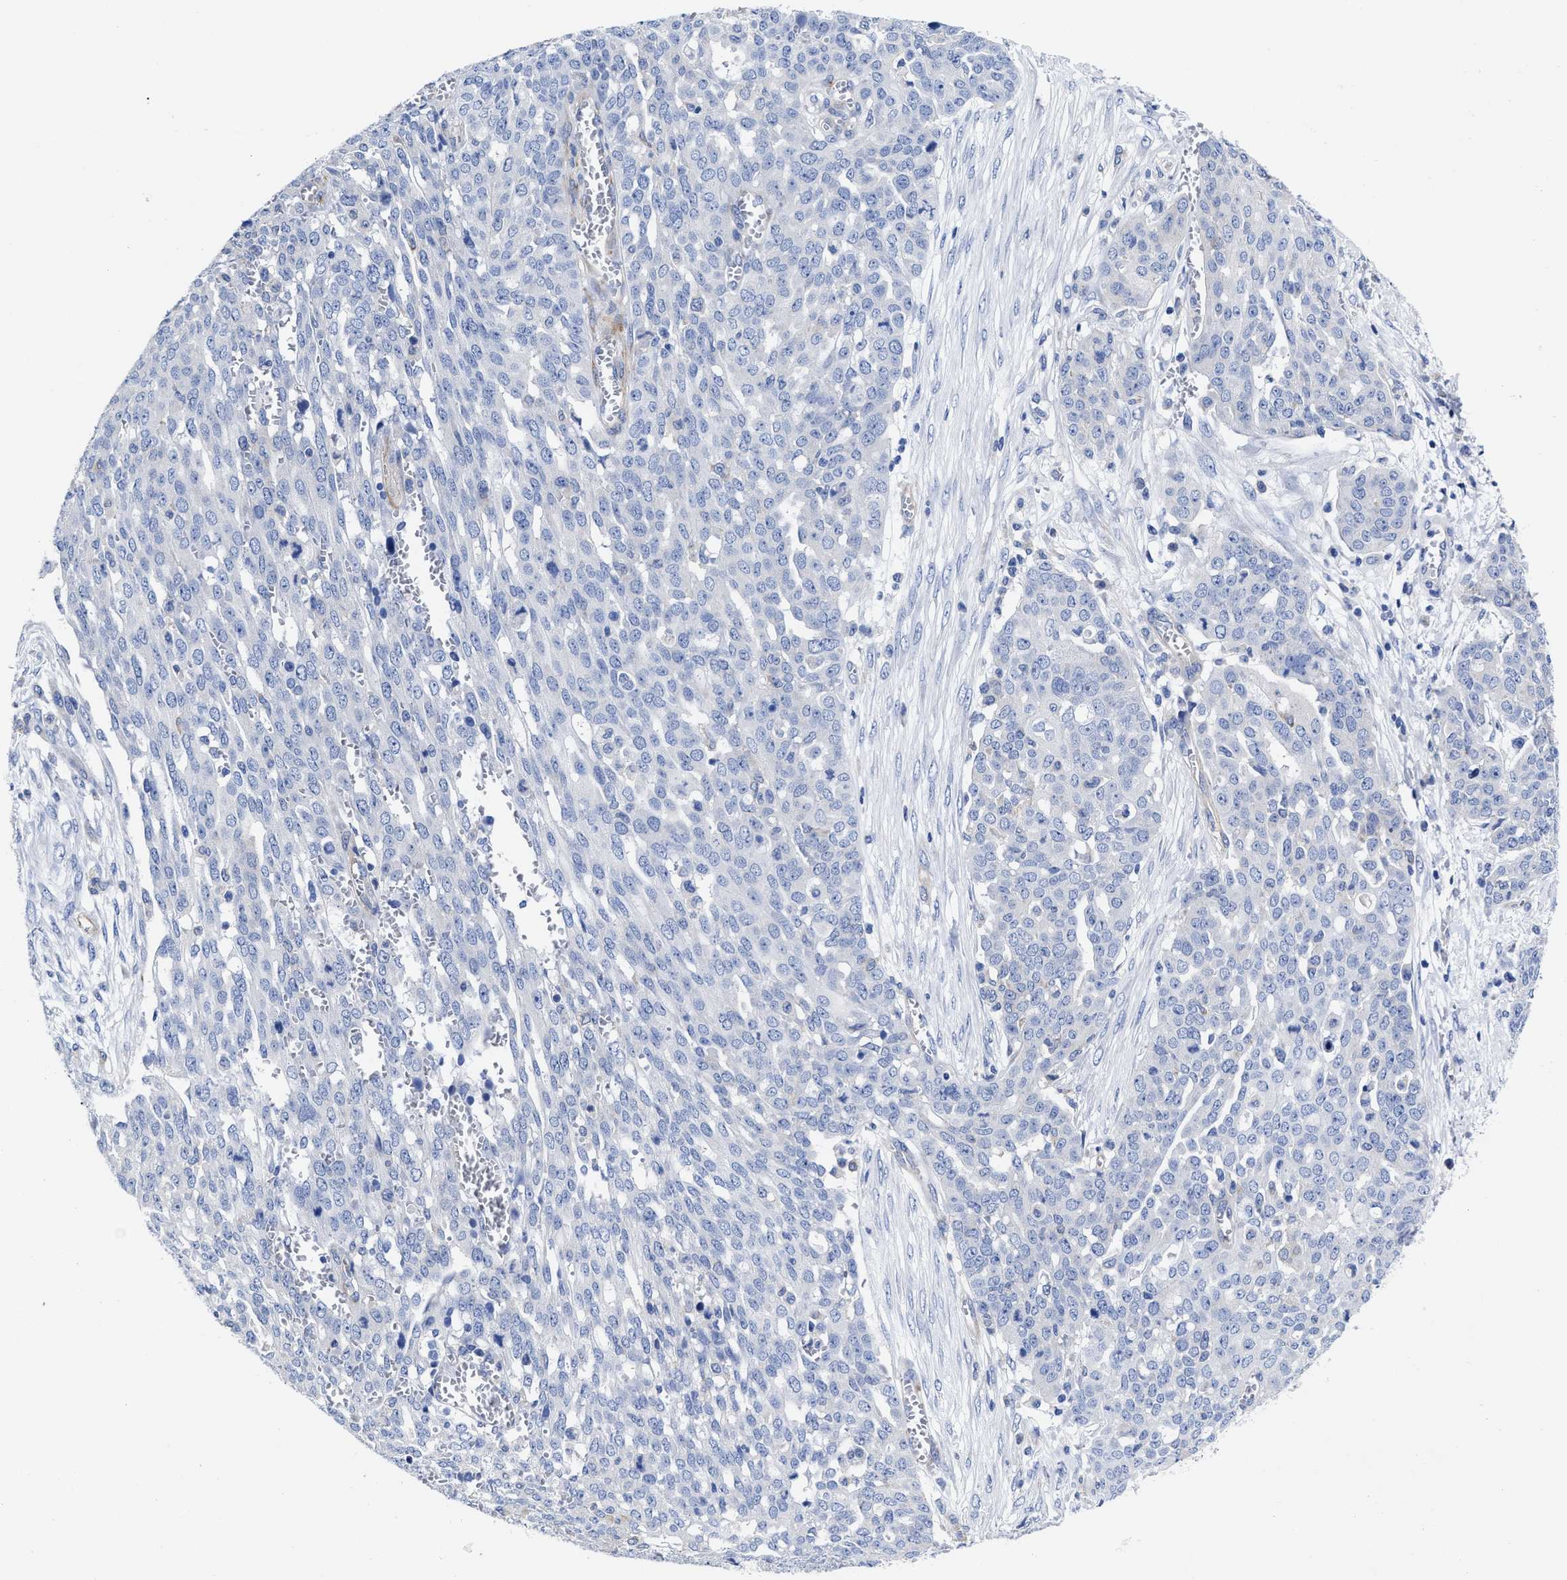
{"staining": {"intensity": "negative", "quantity": "none", "location": "none"}, "tissue": "ovarian cancer", "cell_type": "Tumor cells", "image_type": "cancer", "snomed": [{"axis": "morphology", "description": "Cystadenocarcinoma, serous, NOS"}, {"axis": "topography", "description": "Soft tissue"}, {"axis": "topography", "description": "Ovary"}], "caption": "An image of ovarian serous cystadenocarcinoma stained for a protein reveals no brown staining in tumor cells.", "gene": "IRAG2", "patient": {"sex": "female", "age": 57}}